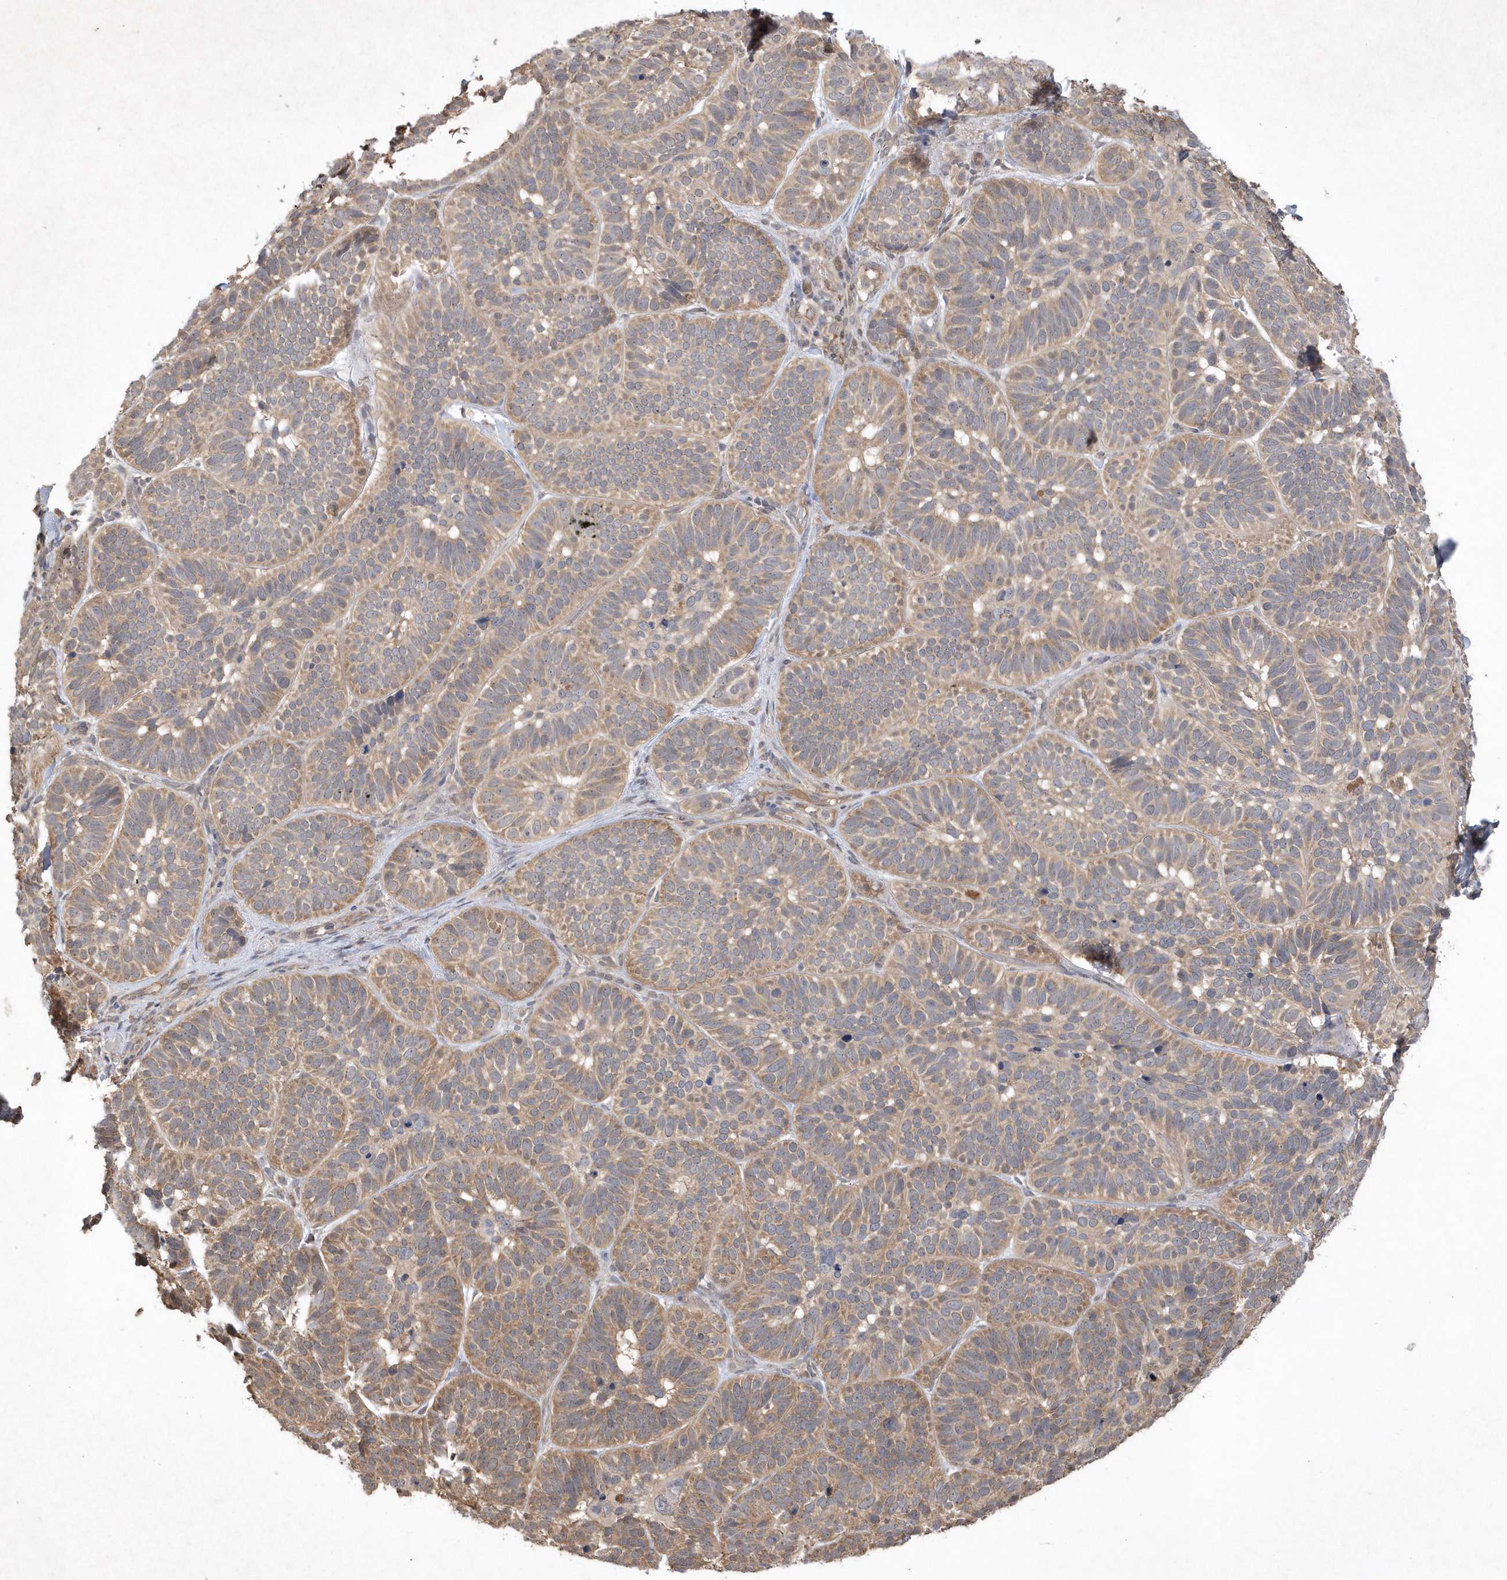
{"staining": {"intensity": "weak", "quantity": ">75%", "location": "cytoplasmic/membranous"}, "tissue": "skin cancer", "cell_type": "Tumor cells", "image_type": "cancer", "snomed": [{"axis": "morphology", "description": "Basal cell carcinoma"}, {"axis": "topography", "description": "Skin"}], "caption": "Immunohistochemistry (DAB) staining of basal cell carcinoma (skin) displays weak cytoplasmic/membranous protein expression in approximately >75% of tumor cells. (DAB (3,3'-diaminobenzidine) IHC, brown staining for protein, blue staining for nuclei).", "gene": "AKR7A2", "patient": {"sex": "male", "age": 62}}